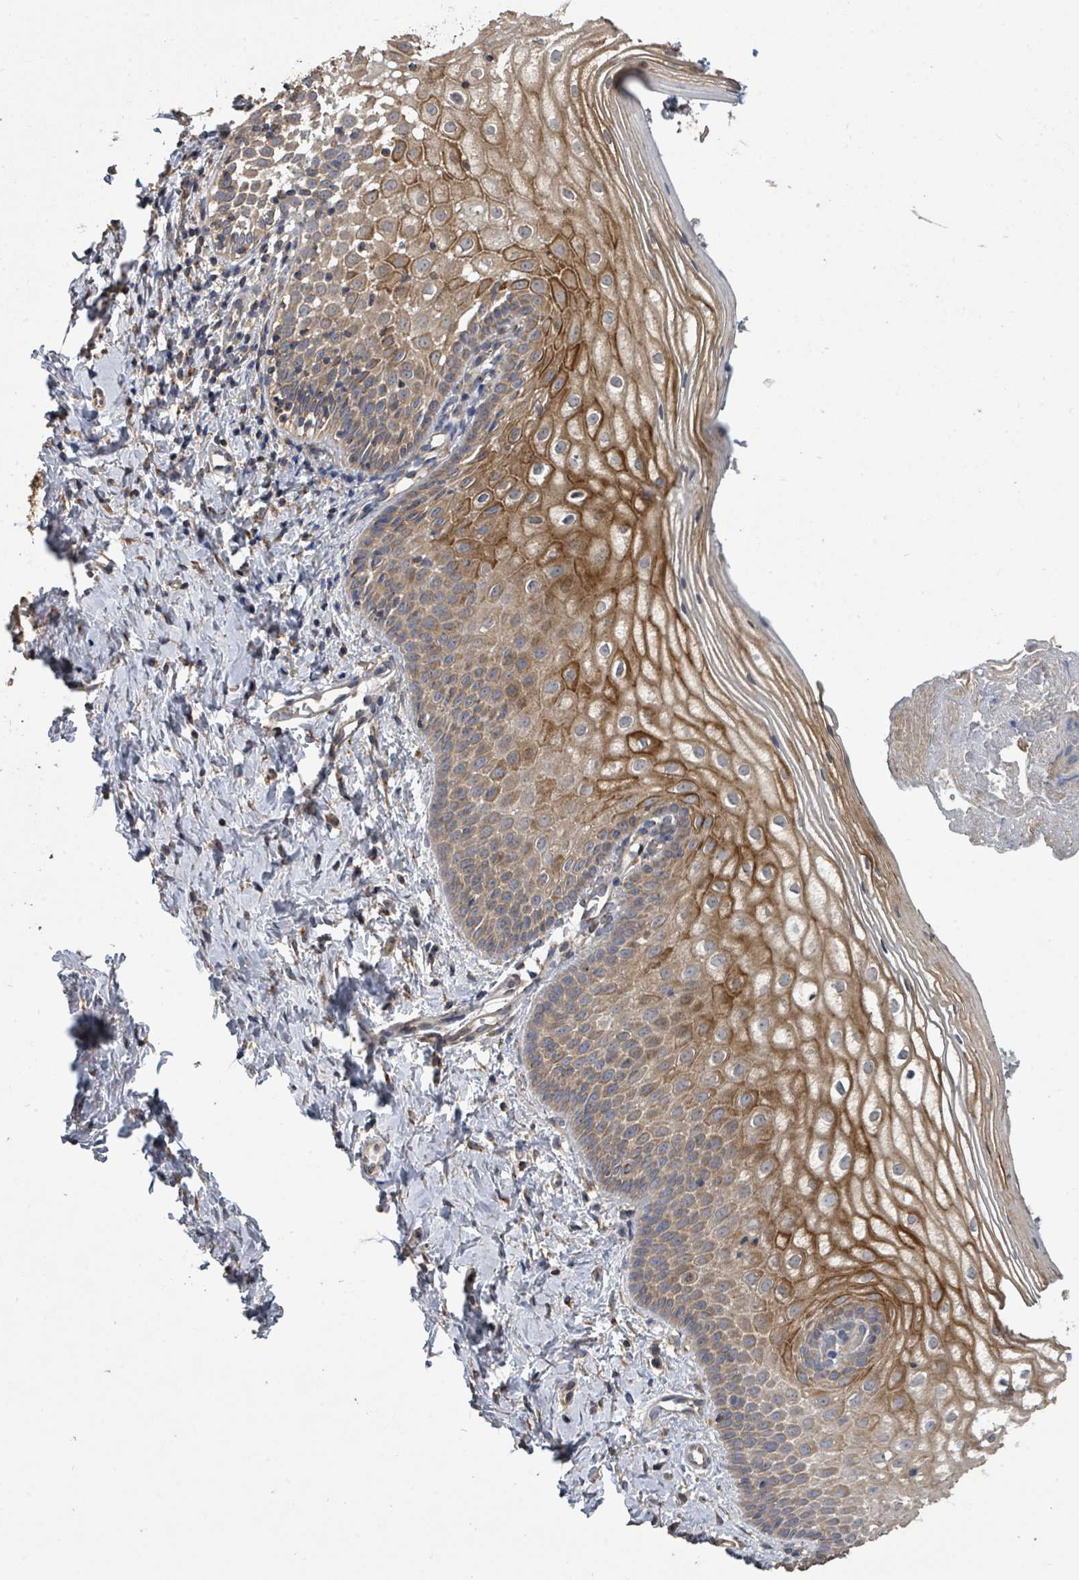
{"staining": {"intensity": "strong", "quantity": "<25%", "location": "cytoplasmic/membranous"}, "tissue": "vagina", "cell_type": "Squamous epithelial cells", "image_type": "normal", "snomed": [{"axis": "morphology", "description": "Normal tissue, NOS"}, {"axis": "topography", "description": "Vagina"}], "caption": "High-power microscopy captured an immunohistochemistry (IHC) micrograph of normal vagina, revealing strong cytoplasmic/membranous positivity in approximately <25% of squamous epithelial cells.", "gene": "SLC9A7", "patient": {"sex": "female", "age": 56}}